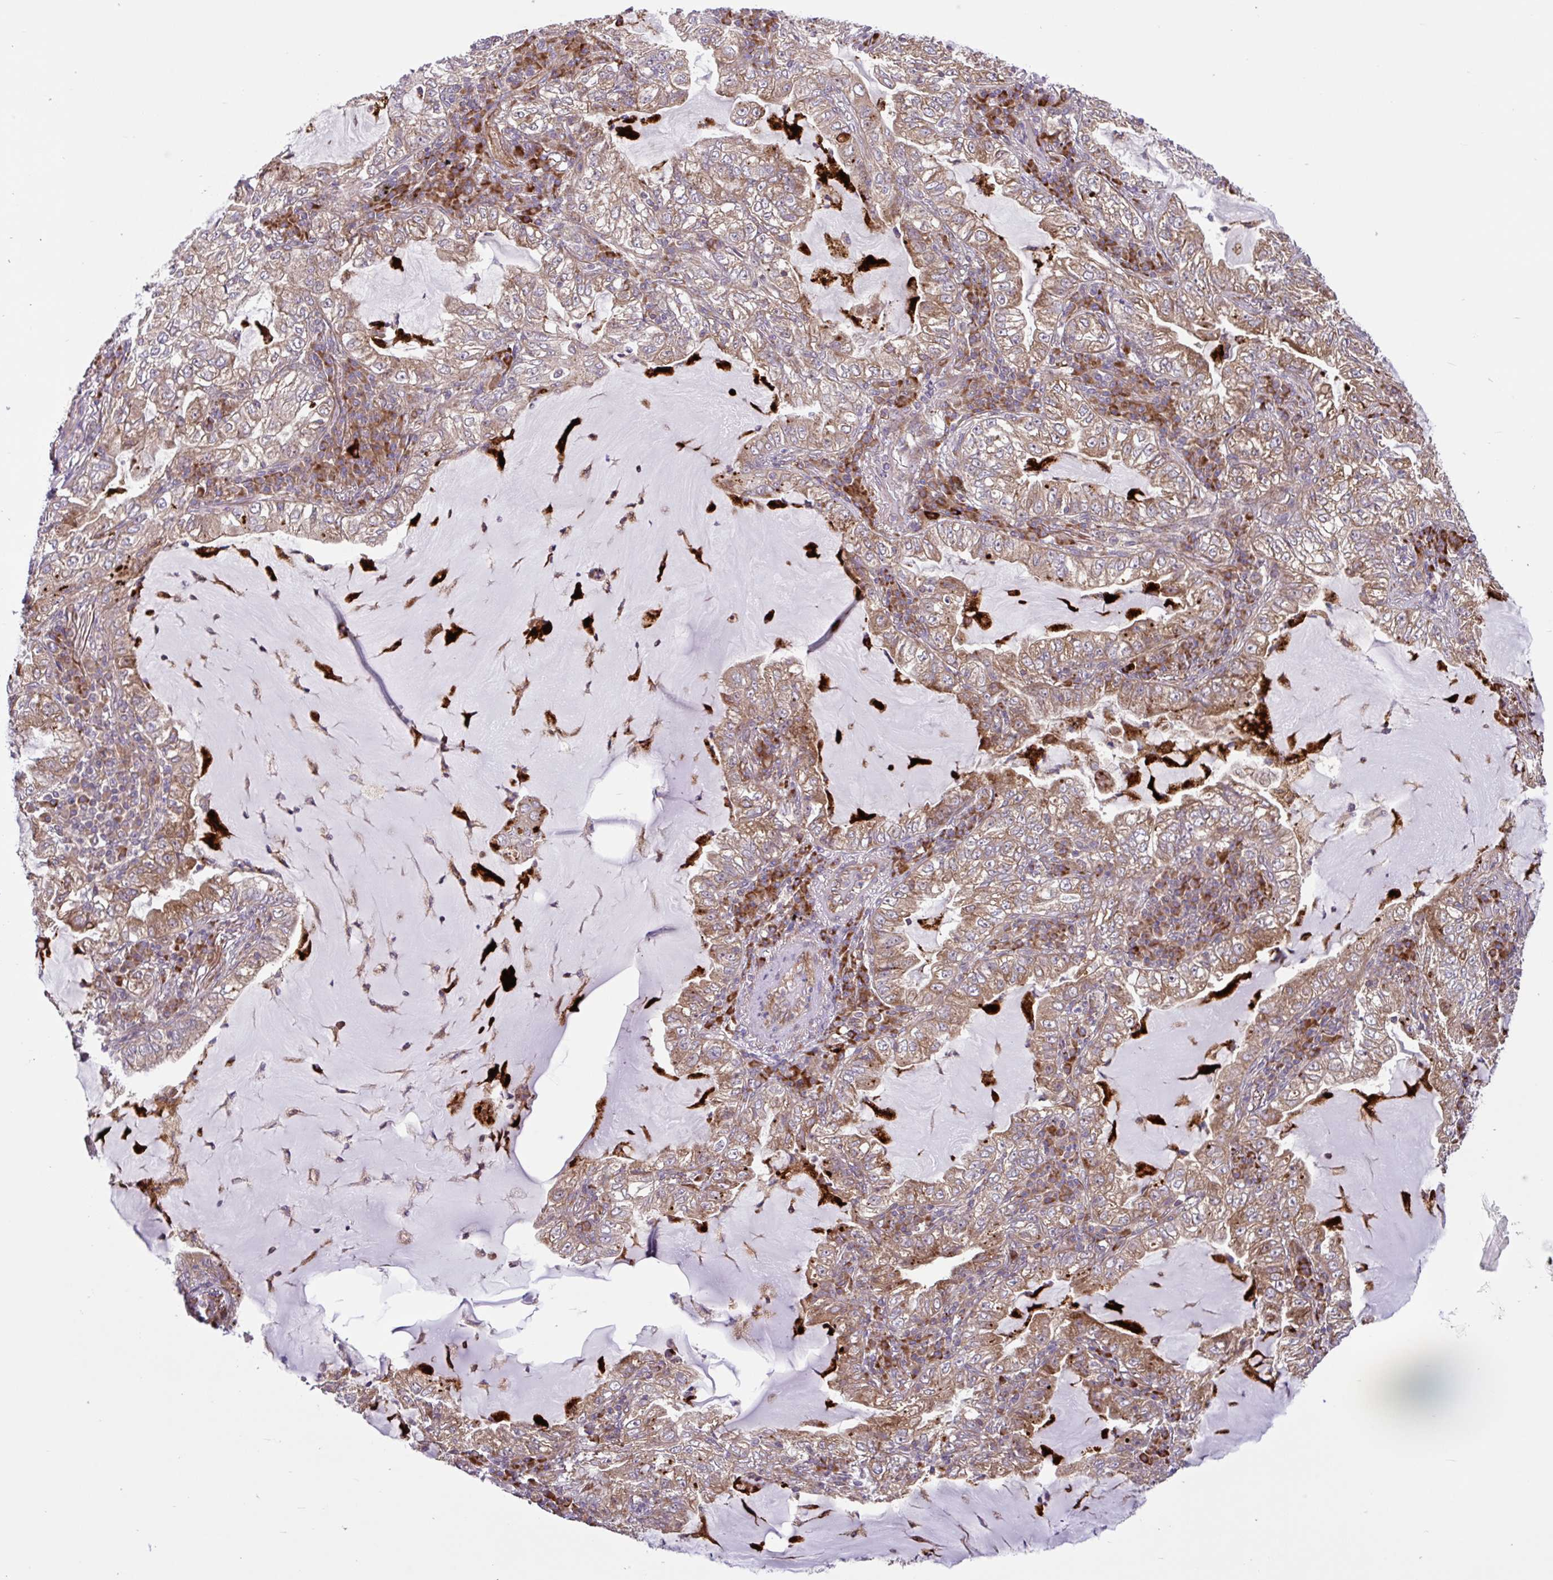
{"staining": {"intensity": "moderate", "quantity": ">75%", "location": "cytoplasmic/membranous"}, "tissue": "lung cancer", "cell_type": "Tumor cells", "image_type": "cancer", "snomed": [{"axis": "morphology", "description": "Adenocarcinoma, NOS"}, {"axis": "topography", "description": "Lung"}], "caption": "Immunohistochemical staining of human lung cancer (adenocarcinoma) shows medium levels of moderate cytoplasmic/membranous staining in approximately >75% of tumor cells.", "gene": "NTPCR", "patient": {"sex": "female", "age": 73}}